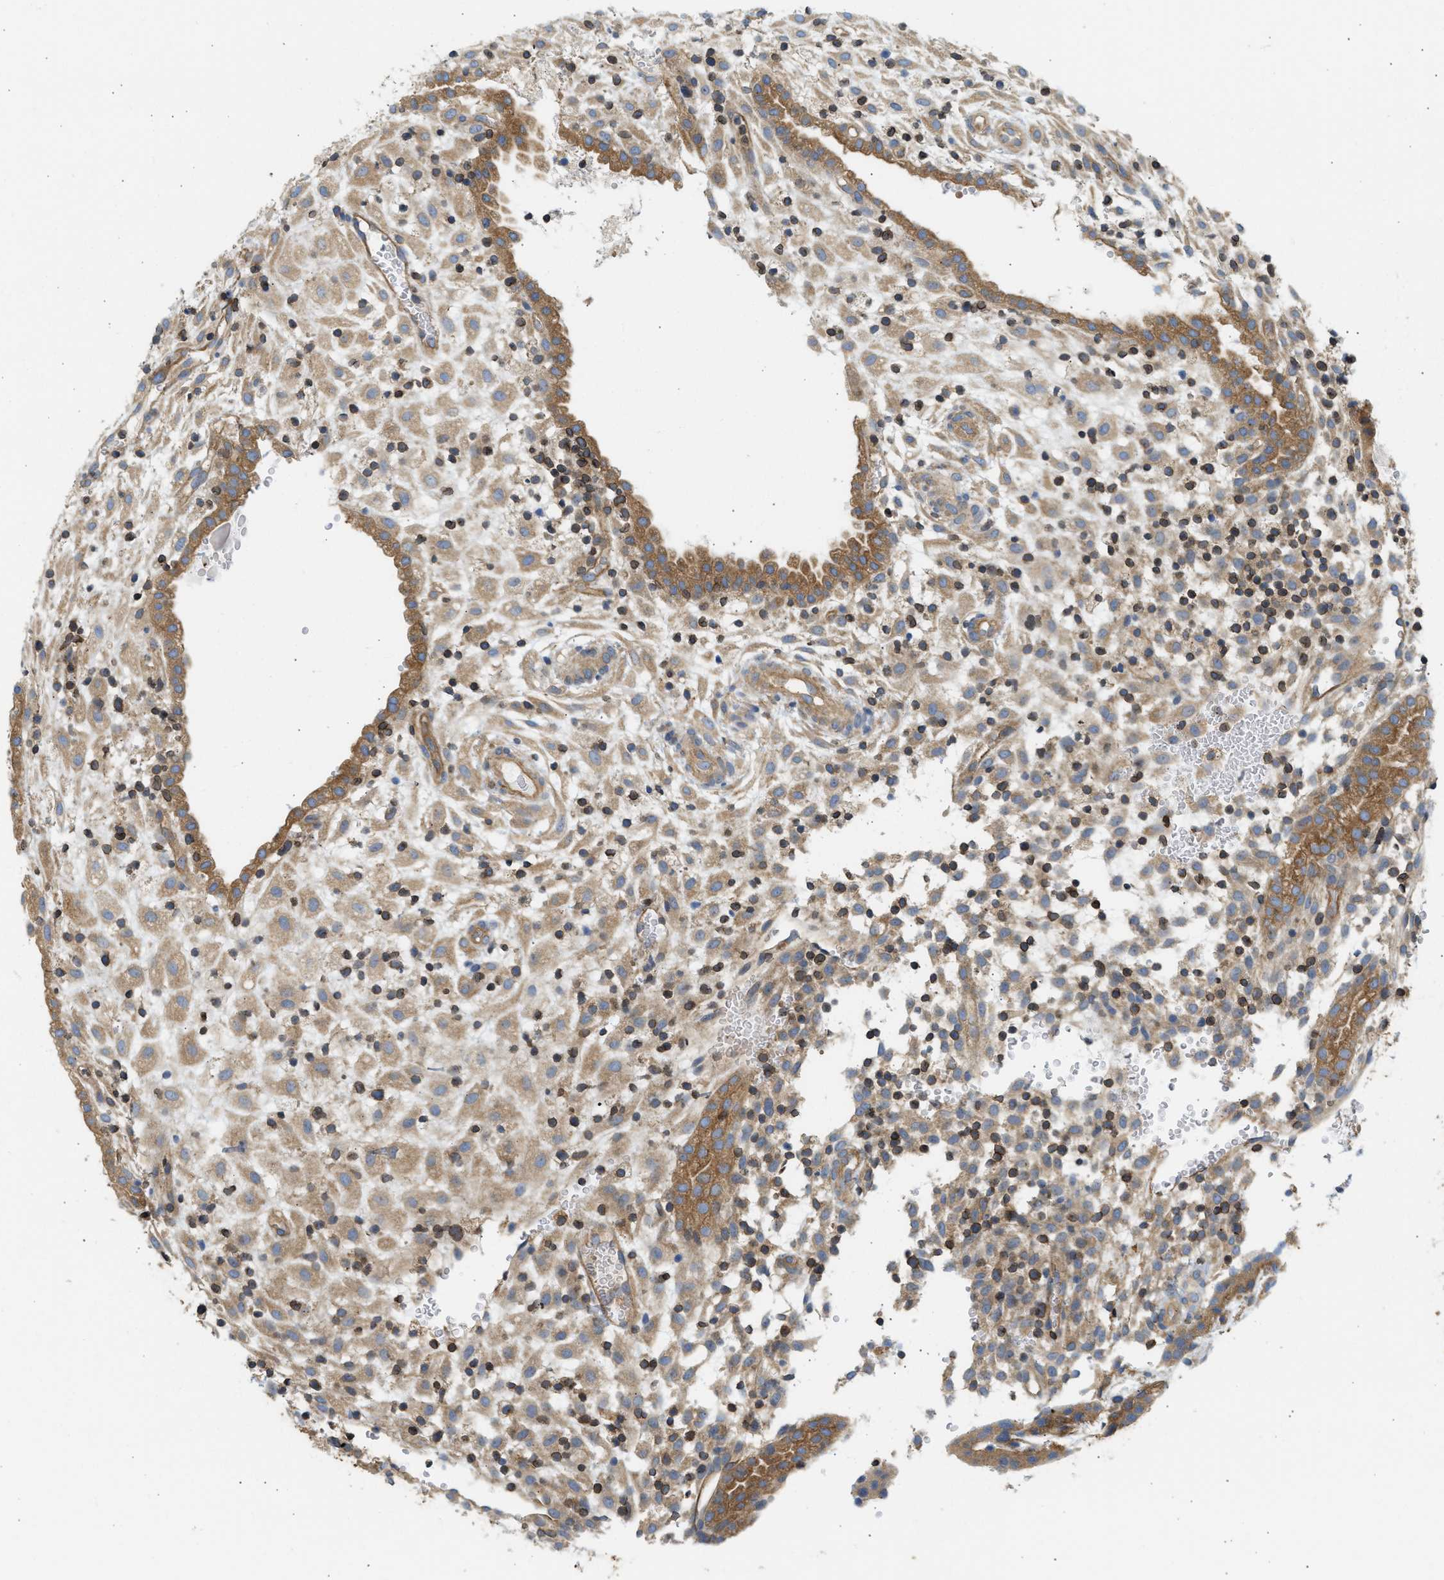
{"staining": {"intensity": "weak", "quantity": ">75%", "location": "cytoplasmic/membranous"}, "tissue": "placenta", "cell_type": "Decidual cells", "image_type": "normal", "snomed": [{"axis": "morphology", "description": "Normal tissue, NOS"}, {"axis": "topography", "description": "Placenta"}], "caption": "Protein expression analysis of normal placenta displays weak cytoplasmic/membranous positivity in approximately >75% of decidual cells.", "gene": "STRN", "patient": {"sex": "female", "age": 18}}